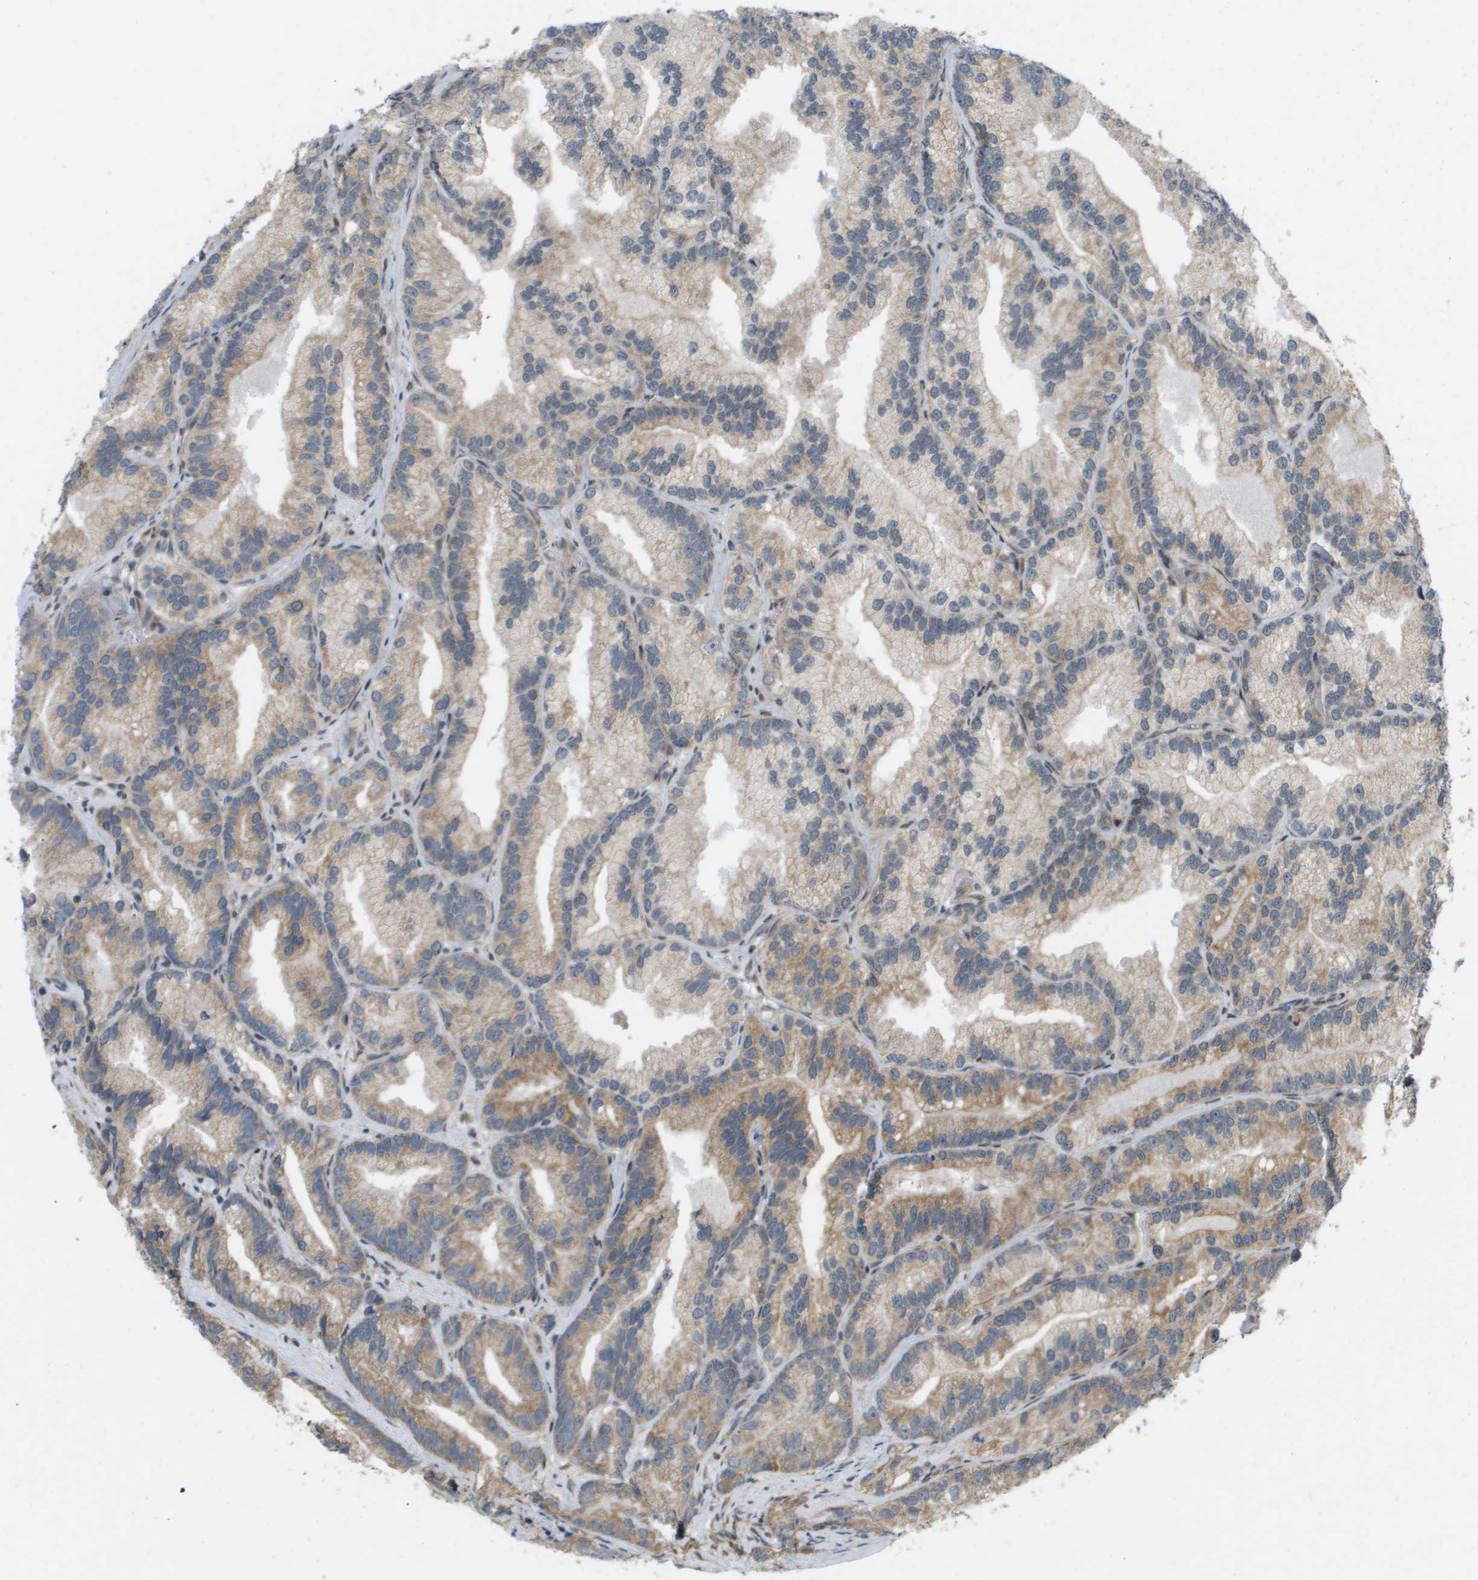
{"staining": {"intensity": "moderate", "quantity": "25%-75%", "location": "cytoplasmic/membranous"}, "tissue": "prostate cancer", "cell_type": "Tumor cells", "image_type": "cancer", "snomed": [{"axis": "morphology", "description": "Adenocarcinoma, Low grade"}, {"axis": "topography", "description": "Prostate"}], "caption": "A brown stain labels moderate cytoplasmic/membranous expression of a protein in prostate cancer tumor cells.", "gene": "IFNLR1", "patient": {"sex": "male", "age": 89}}